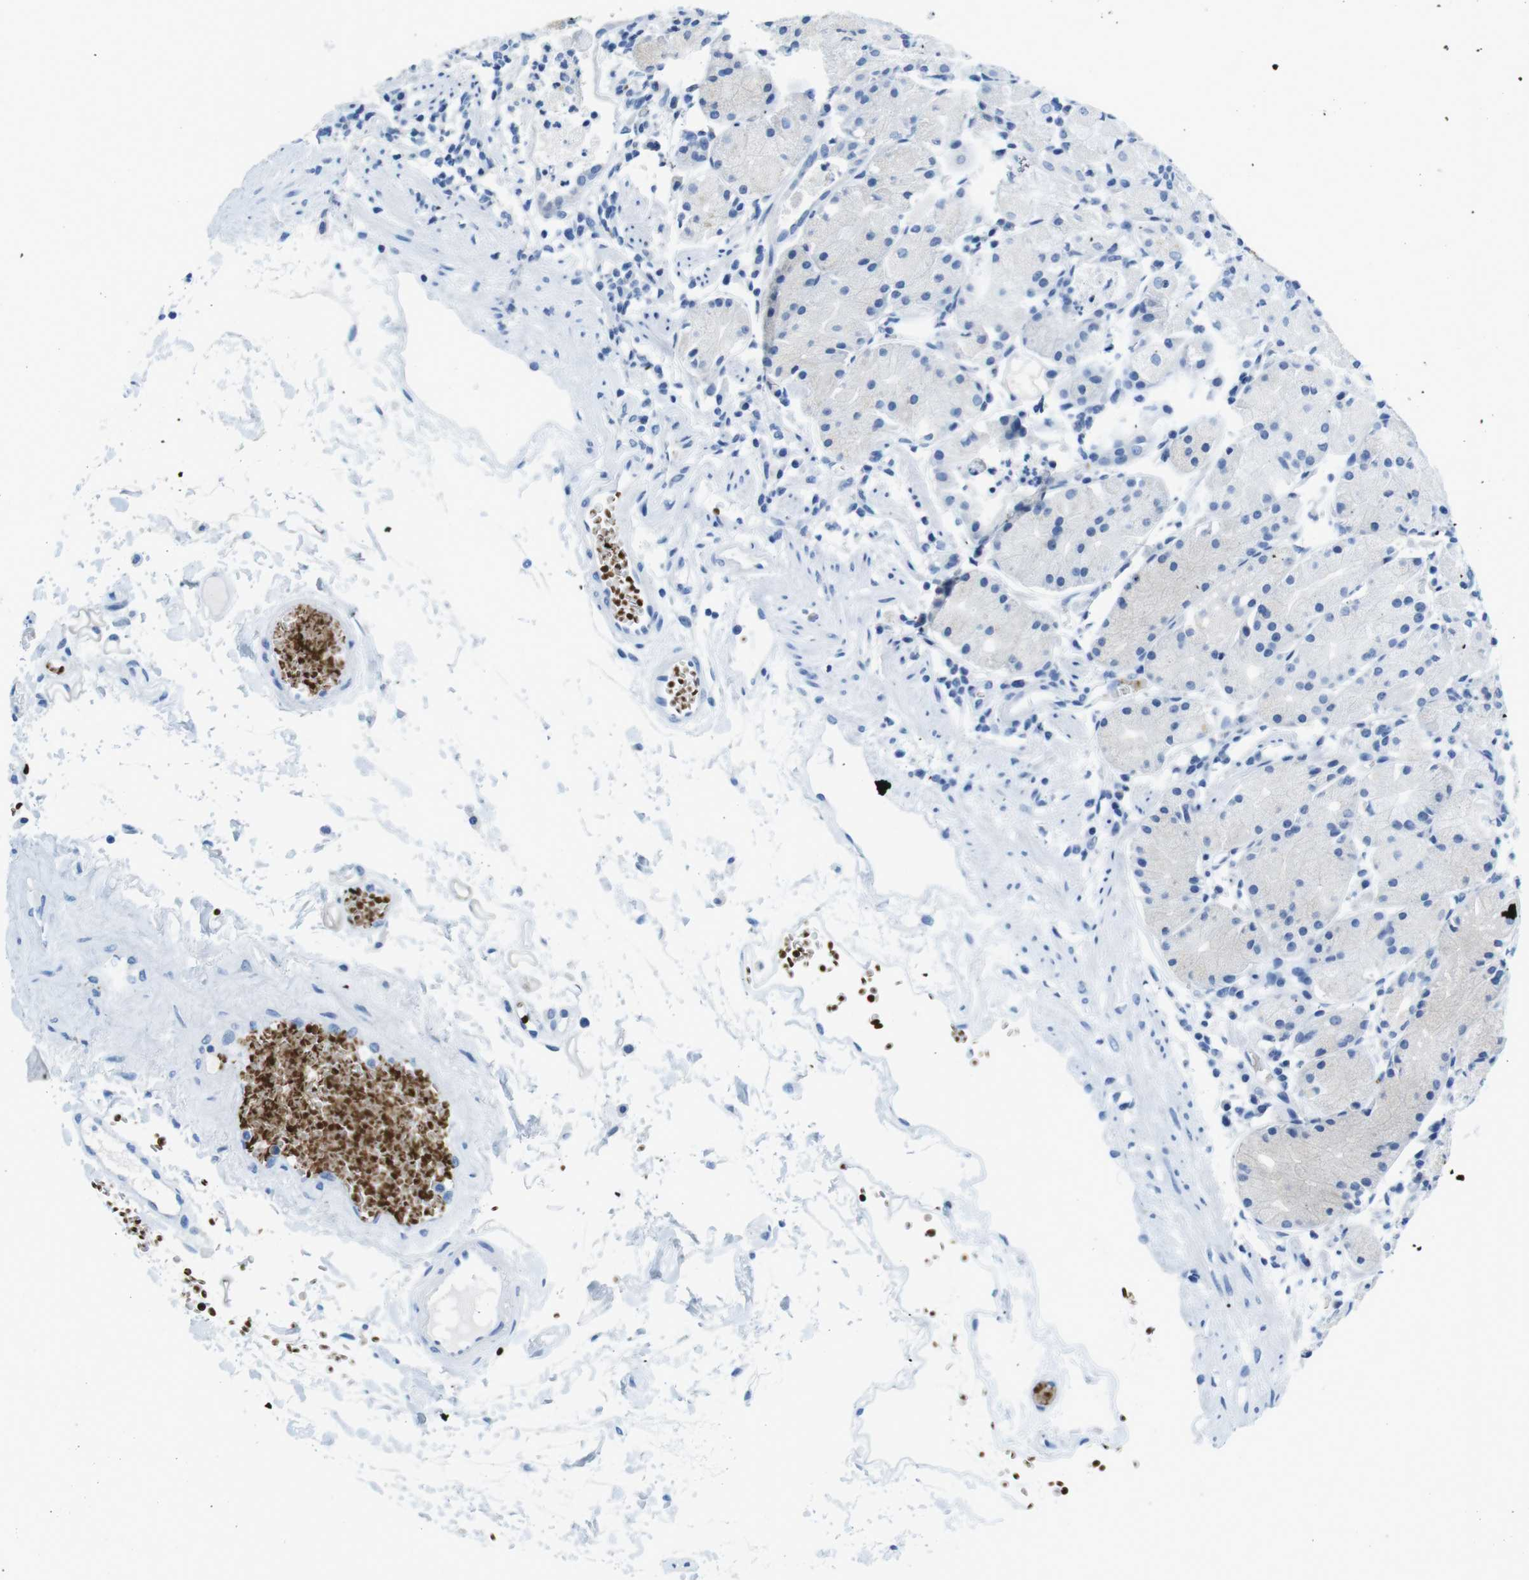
{"staining": {"intensity": "negative", "quantity": "none", "location": "none"}, "tissue": "stomach", "cell_type": "Glandular cells", "image_type": "normal", "snomed": [{"axis": "morphology", "description": "Normal tissue, NOS"}, {"axis": "topography", "description": "Stomach"}, {"axis": "topography", "description": "Stomach, lower"}], "caption": "Immunohistochemical staining of normal human stomach displays no significant staining in glandular cells.", "gene": "TFAP2C", "patient": {"sex": "female", "age": 75}}